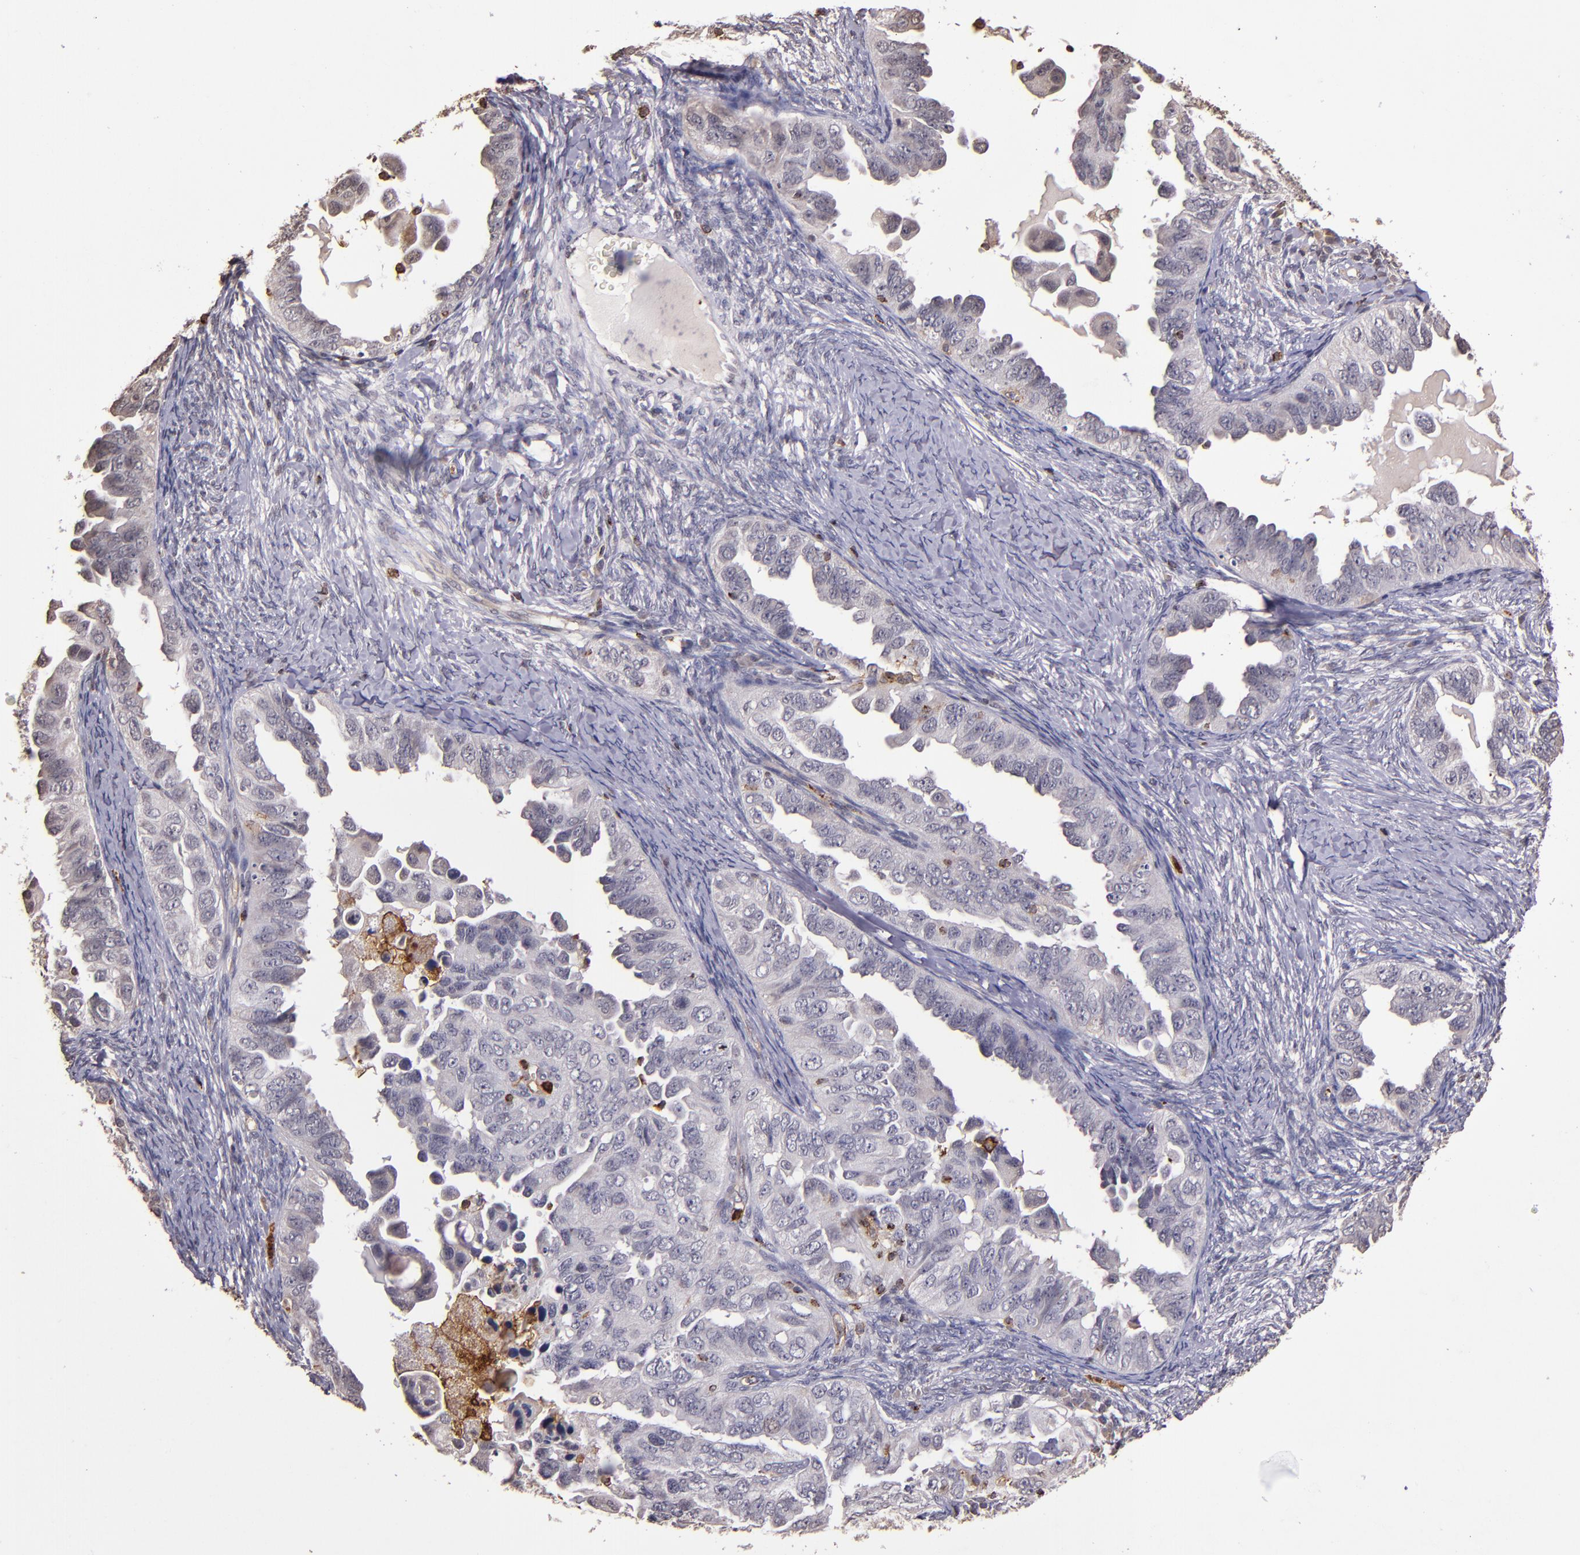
{"staining": {"intensity": "negative", "quantity": "none", "location": "none"}, "tissue": "ovarian cancer", "cell_type": "Tumor cells", "image_type": "cancer", "snomed": [{"axis": "morphology", "description": "Cystadenocarcinoma, serous, NOS"}, {"axis": "topography", "description": "Ovary"}], "caption": "Serous cystadenocarcinoma (ovarian) was stained to show a protein in brown. There is no significant staining in tumor cells. (Brightfield microscopy of DAB (3,3'-diaminobenzidine) immunohistochemistry (IHC) at high magnification).", "gene": "SLC2A3", "patient": {"sex": "female", "age": 82}}